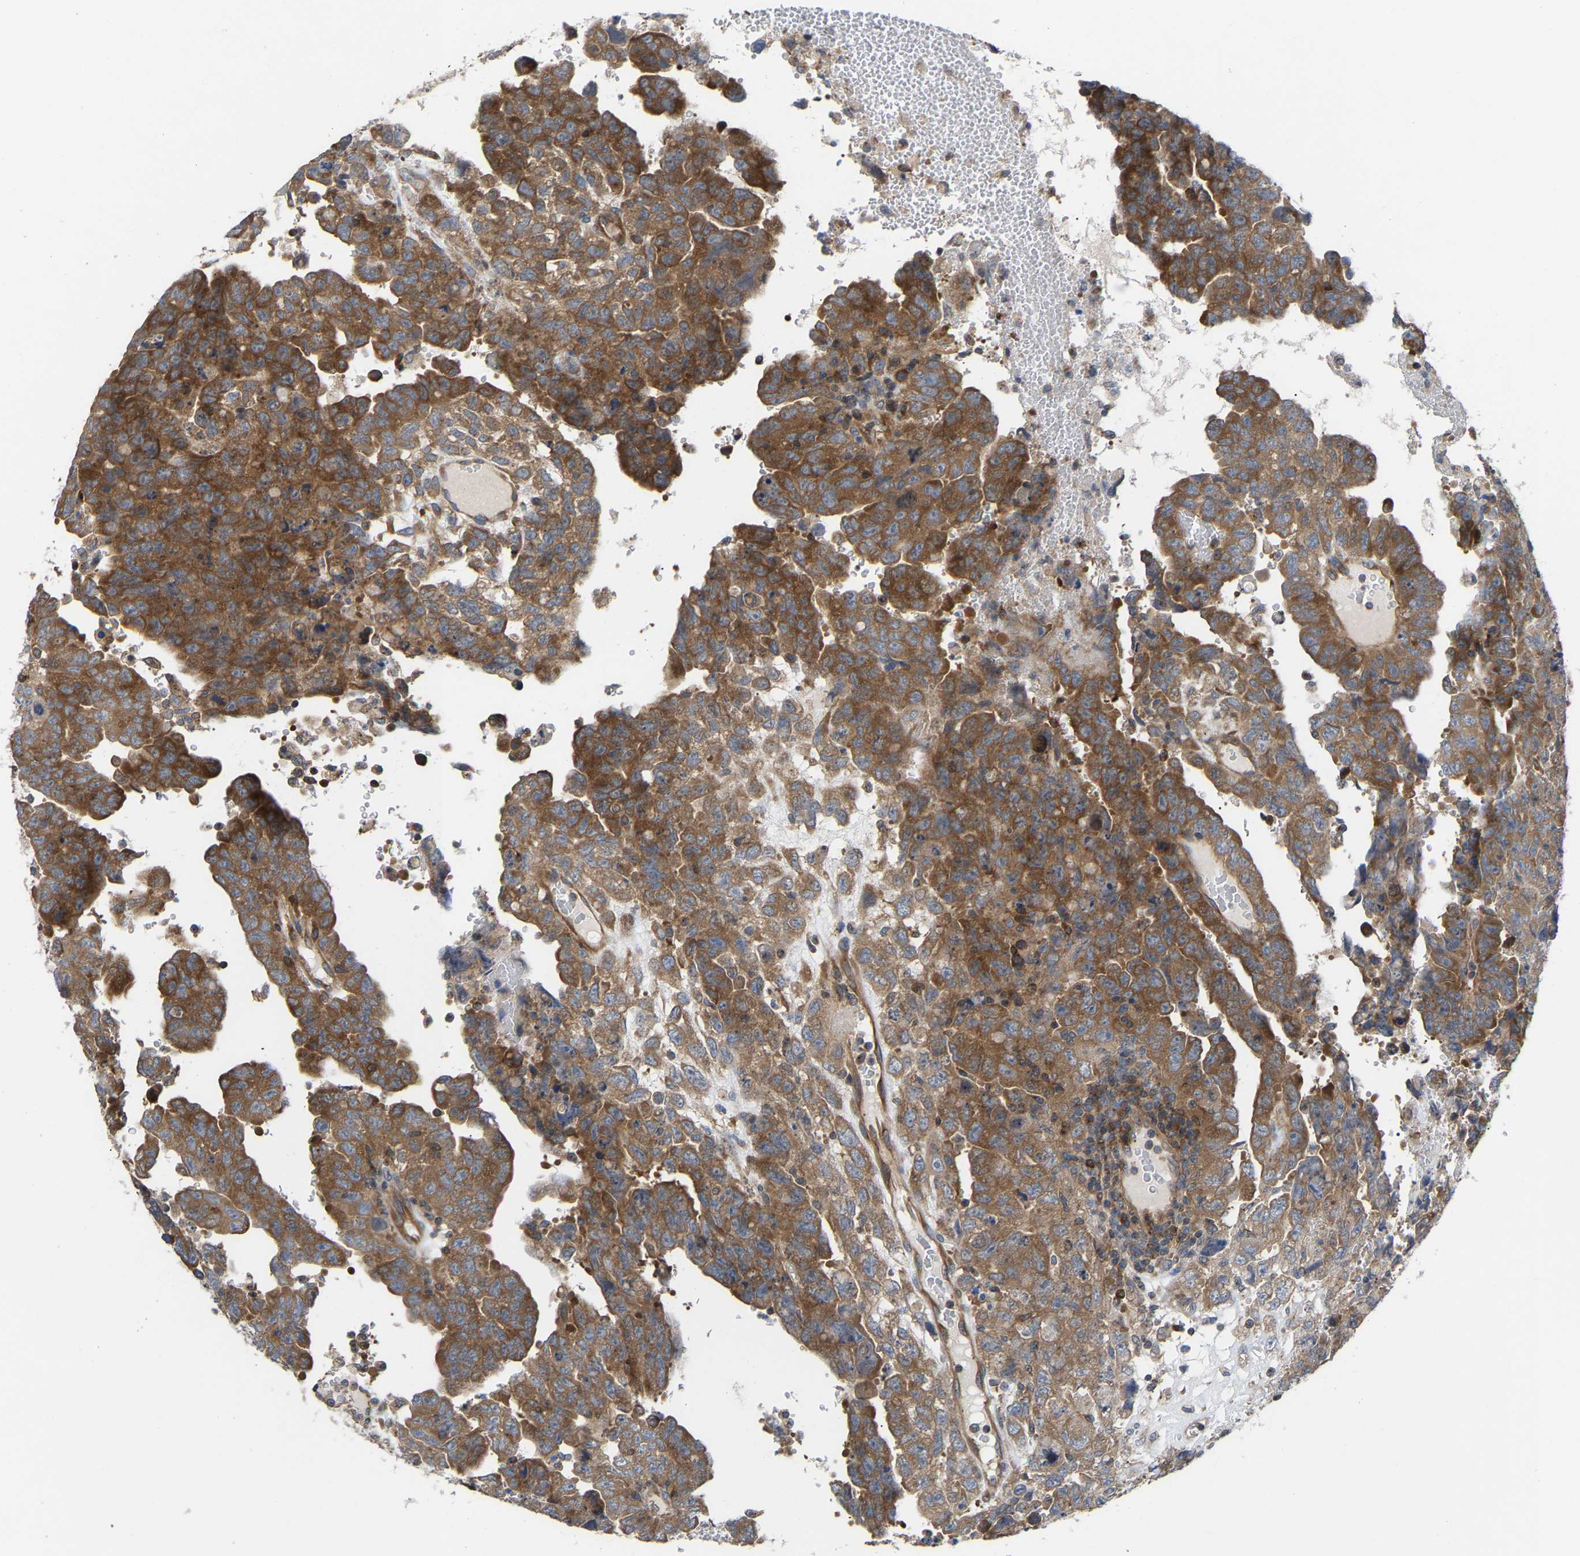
{"staining": {"intensity": "moderate", "quantity": ">75%", "location": "cytoplasmic/membranous"}, "tissue": "testis cancer", "cell_type": "Tumor cells", "image_type": "cancer", "snomed": [{"axis": "morphology", "description": "Carcinoma, Embryonal, NOS"}, {"axis": "topography", "description": "Testis"}], "caption": "The micrograph exhibits staining of testis embryonal carcinoma, revealing moderate cytoplasmic/membranous protein positivity (brown color) within tumor cells. (Stains: DAB (3,3'-diaminobenzidine) in brown, nuclei in blue, Microscopy: brightfield microscopy at high magnification).", "gene": "LAPTM4B", "patient": {"sex": "male", "age": 28}}